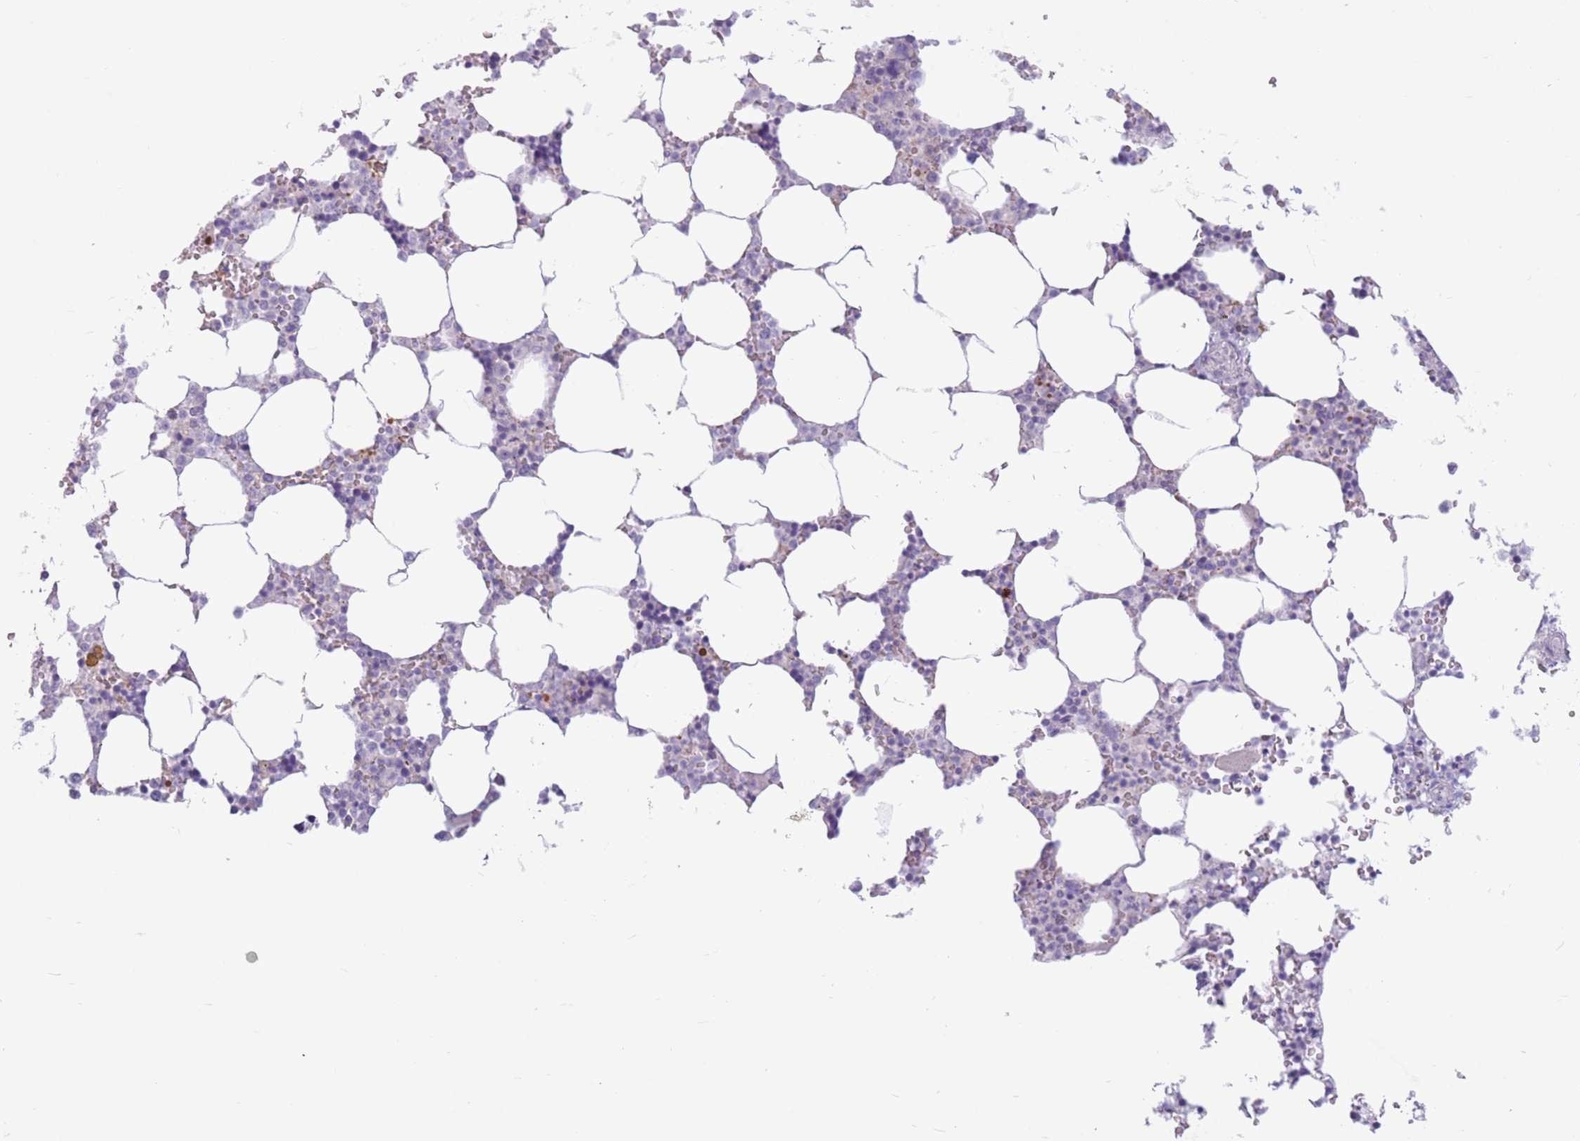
{"staining": {"intensity": "negative", "quantity": "none", "location": "none"}, "tissue": "bone marrow", "cell_type": "Hematopoietic cells", "image_type": "normal", "snomed": [{"axis": "morphology", "description": "Normal tissue, NOS"}, {"axis": "topography", "description": "Bone marrow"}], "caption": "There is no significant expression in hematopoietic cells of bone marrow.", "gene": "SNX6", "patient": {"sex": "male", "age": 64}}